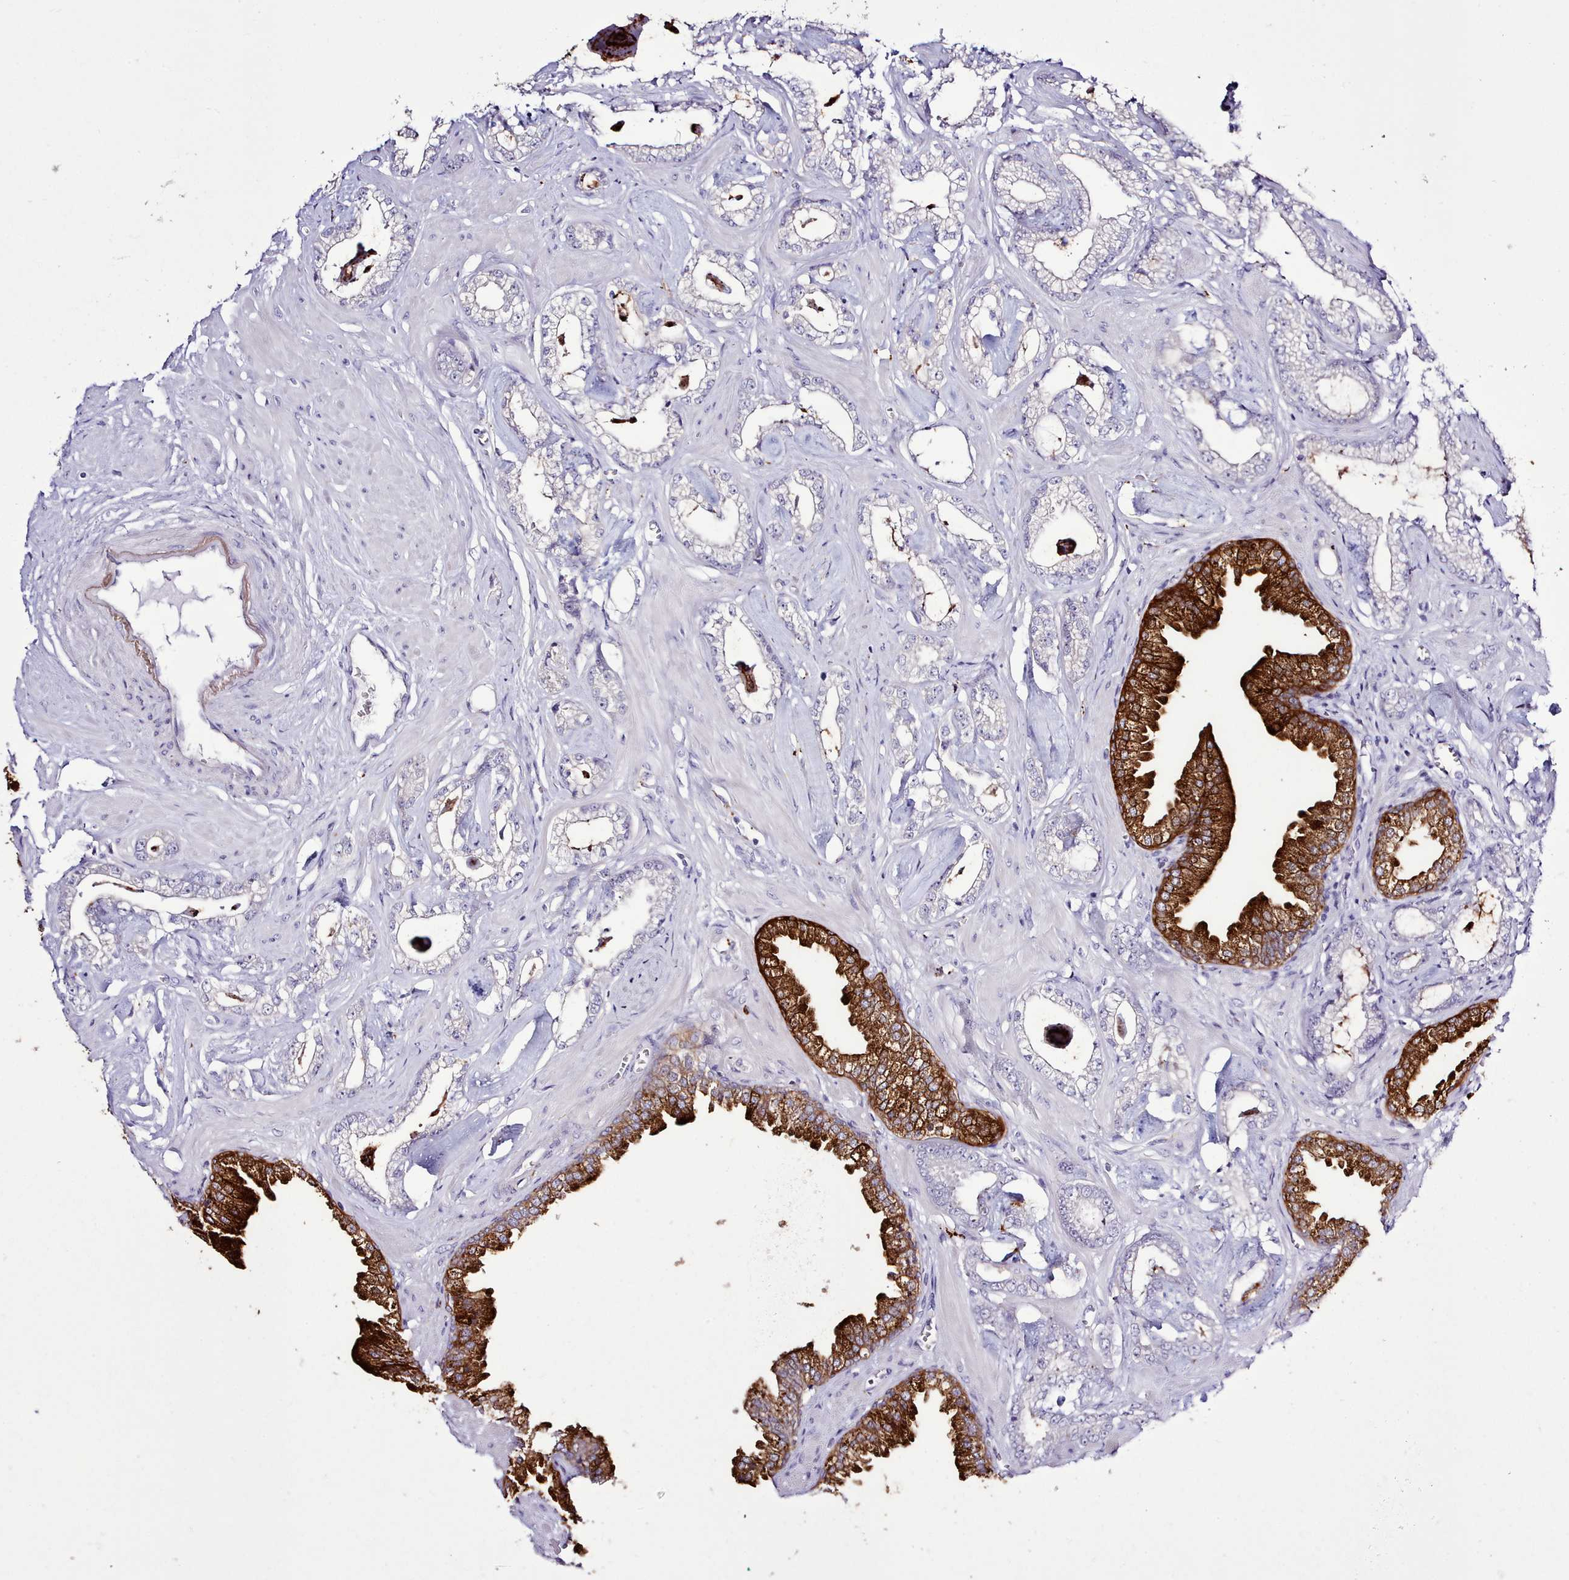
{"staining": {"intensity": "strong", "quantity": "<25%", "location": "cytoplasmic/membranous"}, "tissue": "prostate cancer", "cell_type": "Tumor cells", "image_type": "cancer", "snomed": [{"axis": "morphology", "description": "Adenocarcinoma, Low grade"}, {"axis": "topography", "description": "Prostate"}], "caption": "Immunohistochemical staining of human prostate cancer (low-grade adenocarcinoma) reveals medium levels of strong cytoplasmic/membranous protein expression in about <25% of tumor cells. The staining is performed using DAB brown chromogen to label protein expression. The nuclei are counter-stained blue using hematoxylin.", "gene": "SRD5A1", "patient": {"sex": "male", "age": 60}}